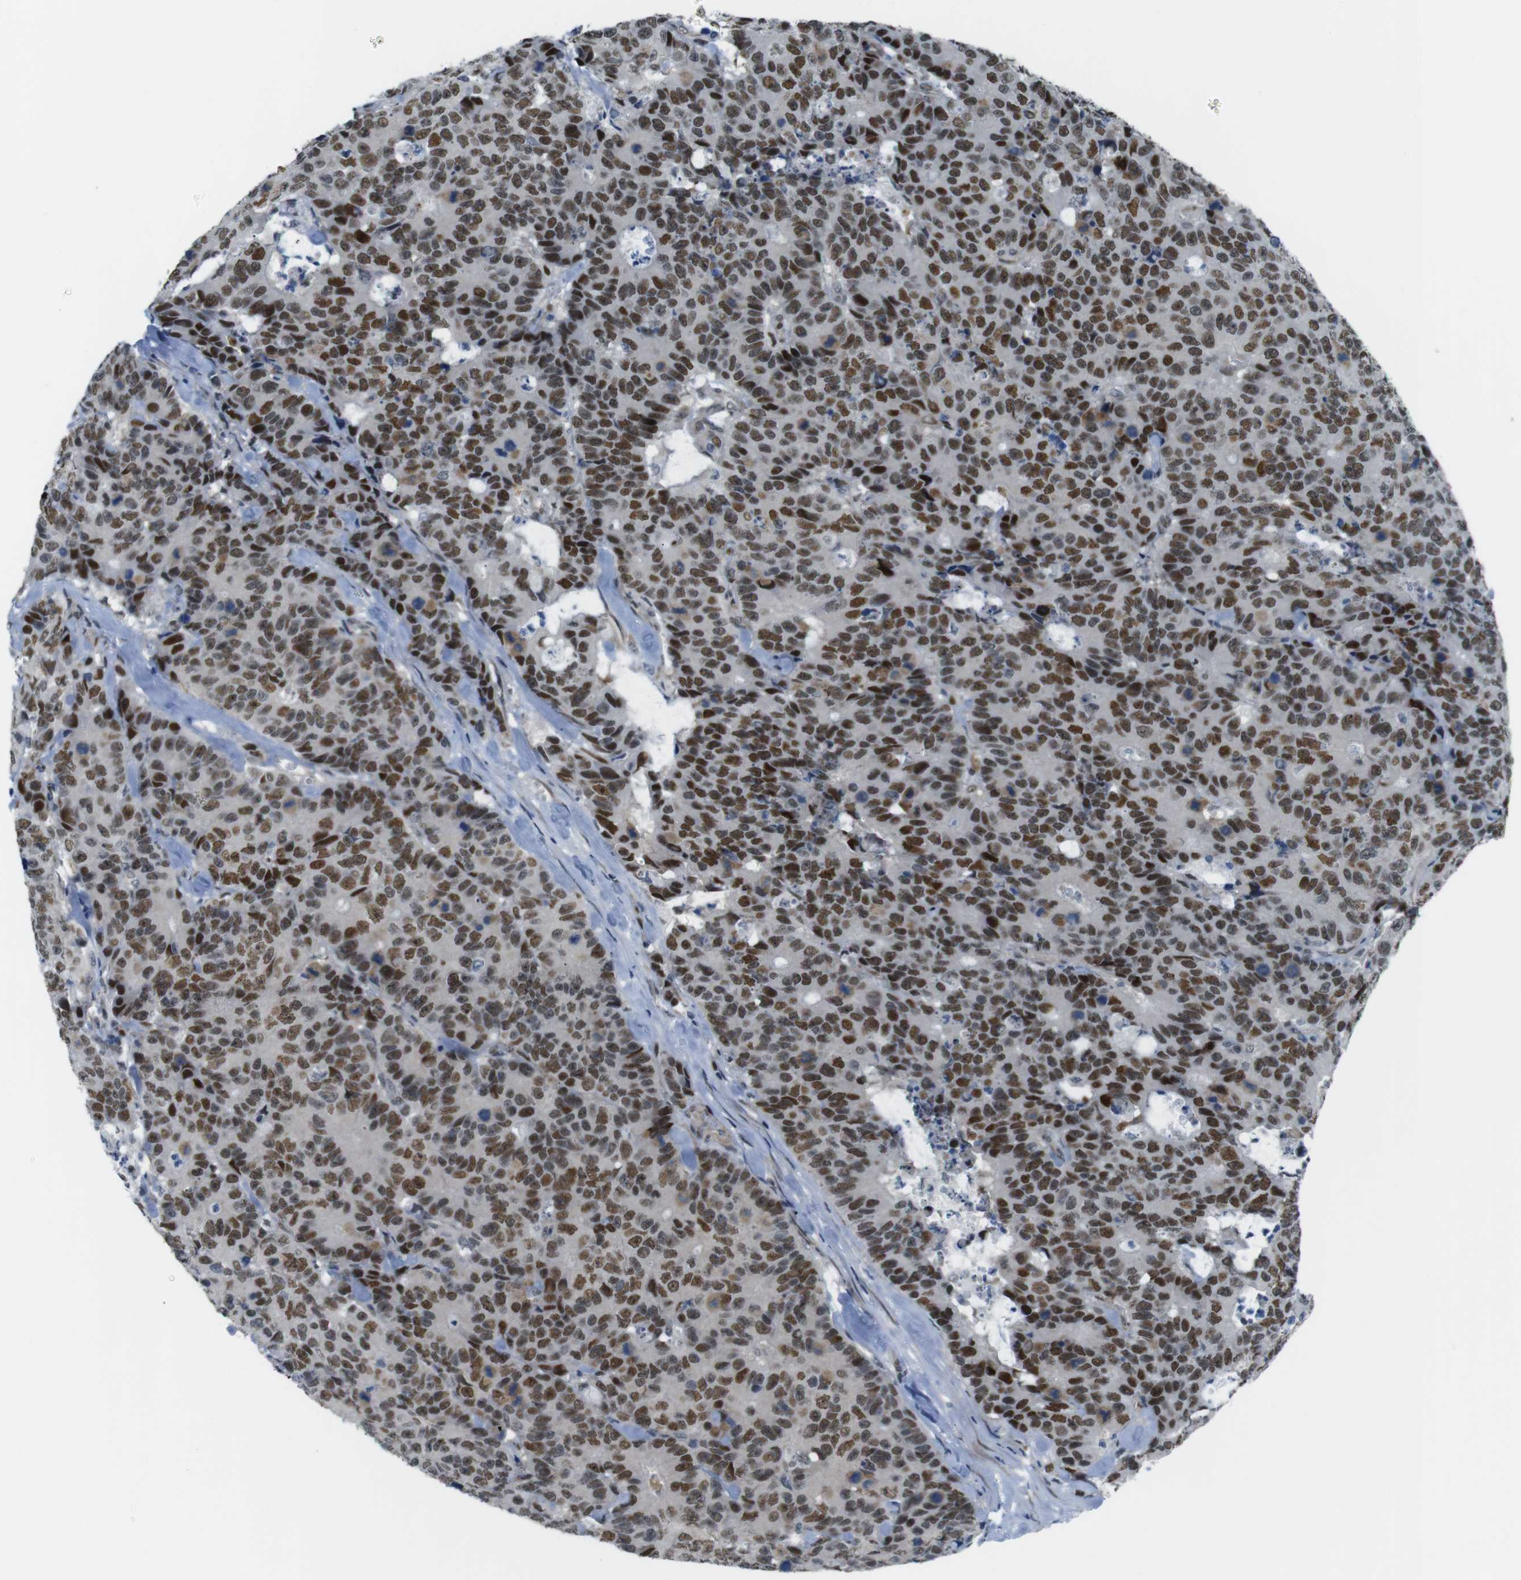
{"staining": {"intensity": "strong", "quantity": ">75%", "location": "nuclear"}, "tissue": "colorectal cancer", "cell_type": "Tumor cells", "image_type": "cancer", "snomed": [{"axis": "morphology", "description": "Adenocarcinoma, NOS"}, {"axis": "topography", "description": "Colon"}], "caption": "Approximately >75% of tumor cells in colorectal cancer (adenocarcinoma) exhibit strong nuclear protein positivity as visualized by brown immunohistochemical staining.", "gene": "SMCO2", "patient": {"sex": "female", "age": 86}}